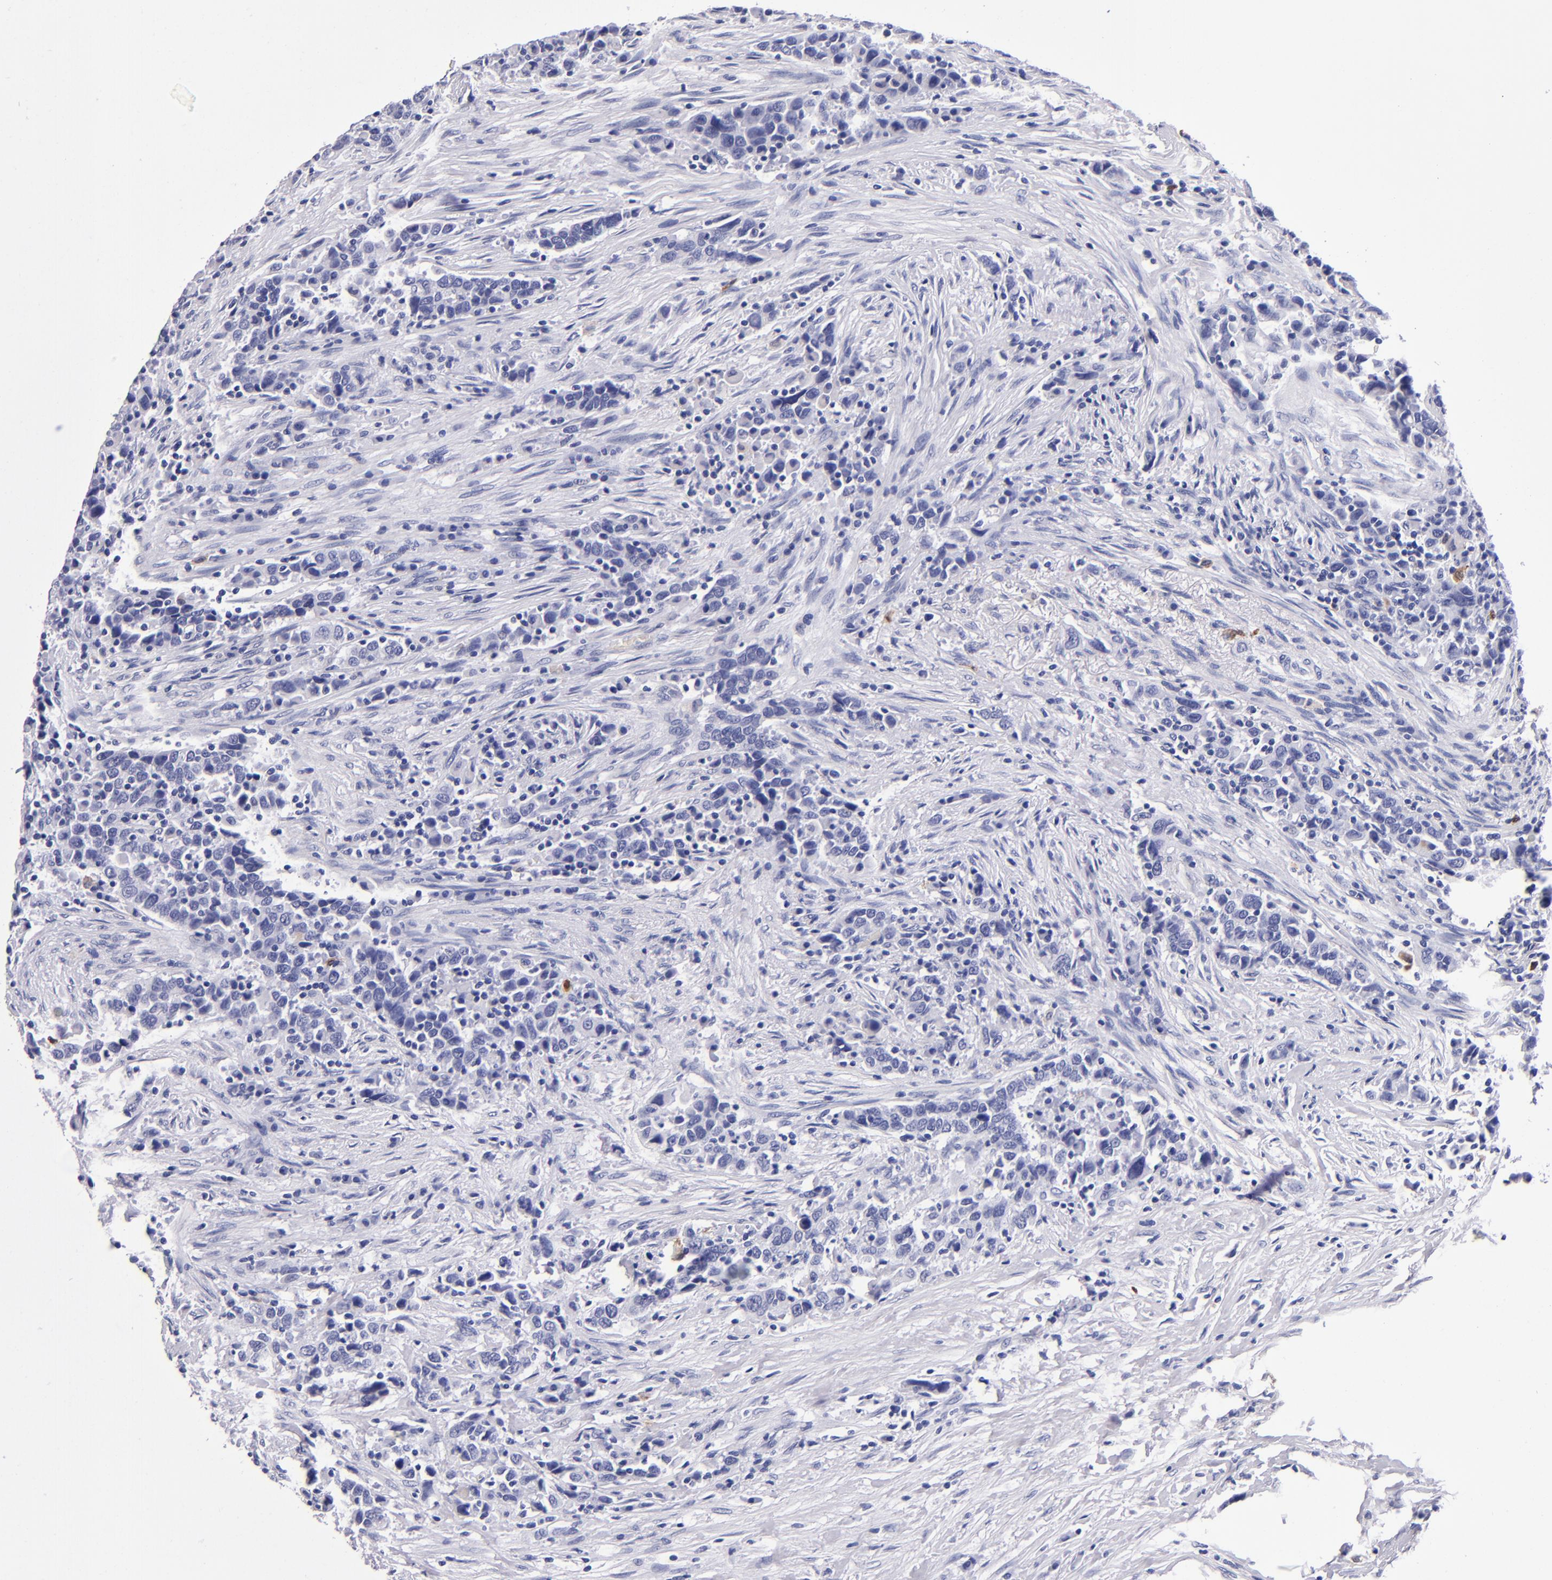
{"staining": {"intensity": "negative", "quantity": "none", "location": "none"}, "tissue": "urothelial cancer", "cell_type": "Tumor cells", "image_type": "cancer", "snomed": [{"axis": "morphology", "description": "Urothelial carcinoma, High grade"}, {"axis": "topography", "description": "Urinary bladder"}], "caption": "The histopathology image shows no staining of tumor cells in urothelial cancer. (DAB immunohistochemistry with hematoxylin counter stain).", "gene": "S100A8", "patient": {"sex": "male", "age": 61}}